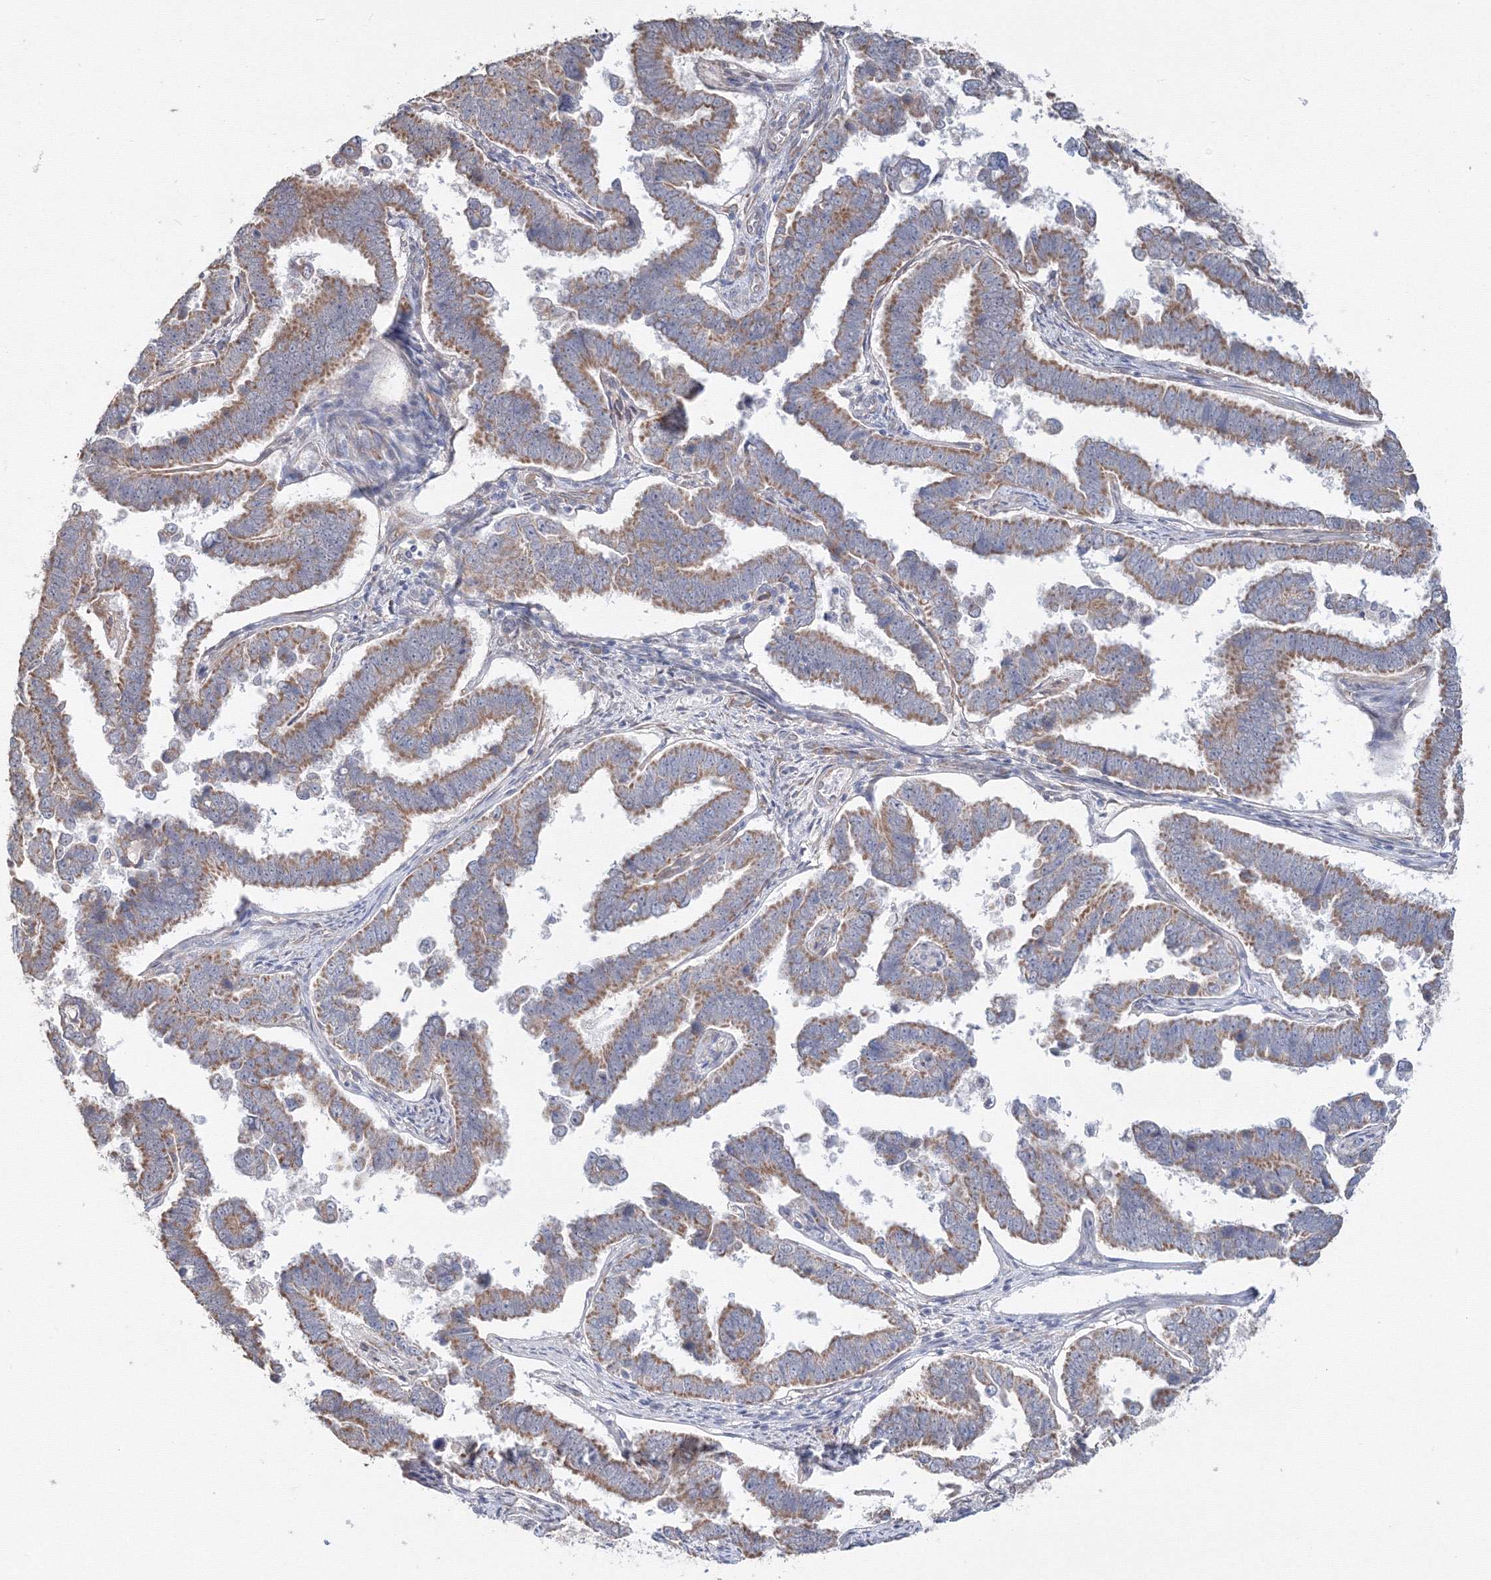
{"staining": {"intensity": "moderate", "quantity": "25%-75%", "location": "cytoplasmic/membranous"}, "tissue": "endometrial cancer", "cell_type": "Tumor cells", "image_type": "cancer", "snomed": [{"axis": "morphology", "description": "Adenocarcinoma, NOS"}, {"axis": "topography", "description": "Endometrium"}], "caption": "Immunohistochemistry of endometrial adenocarcinoma reveals medium levels of moderate cytoplasmic/membranous staining in approximately 25%-75% of tumor cells.", "gene": "DHRS12", "patient": {"sex": "female", "age": 75}}